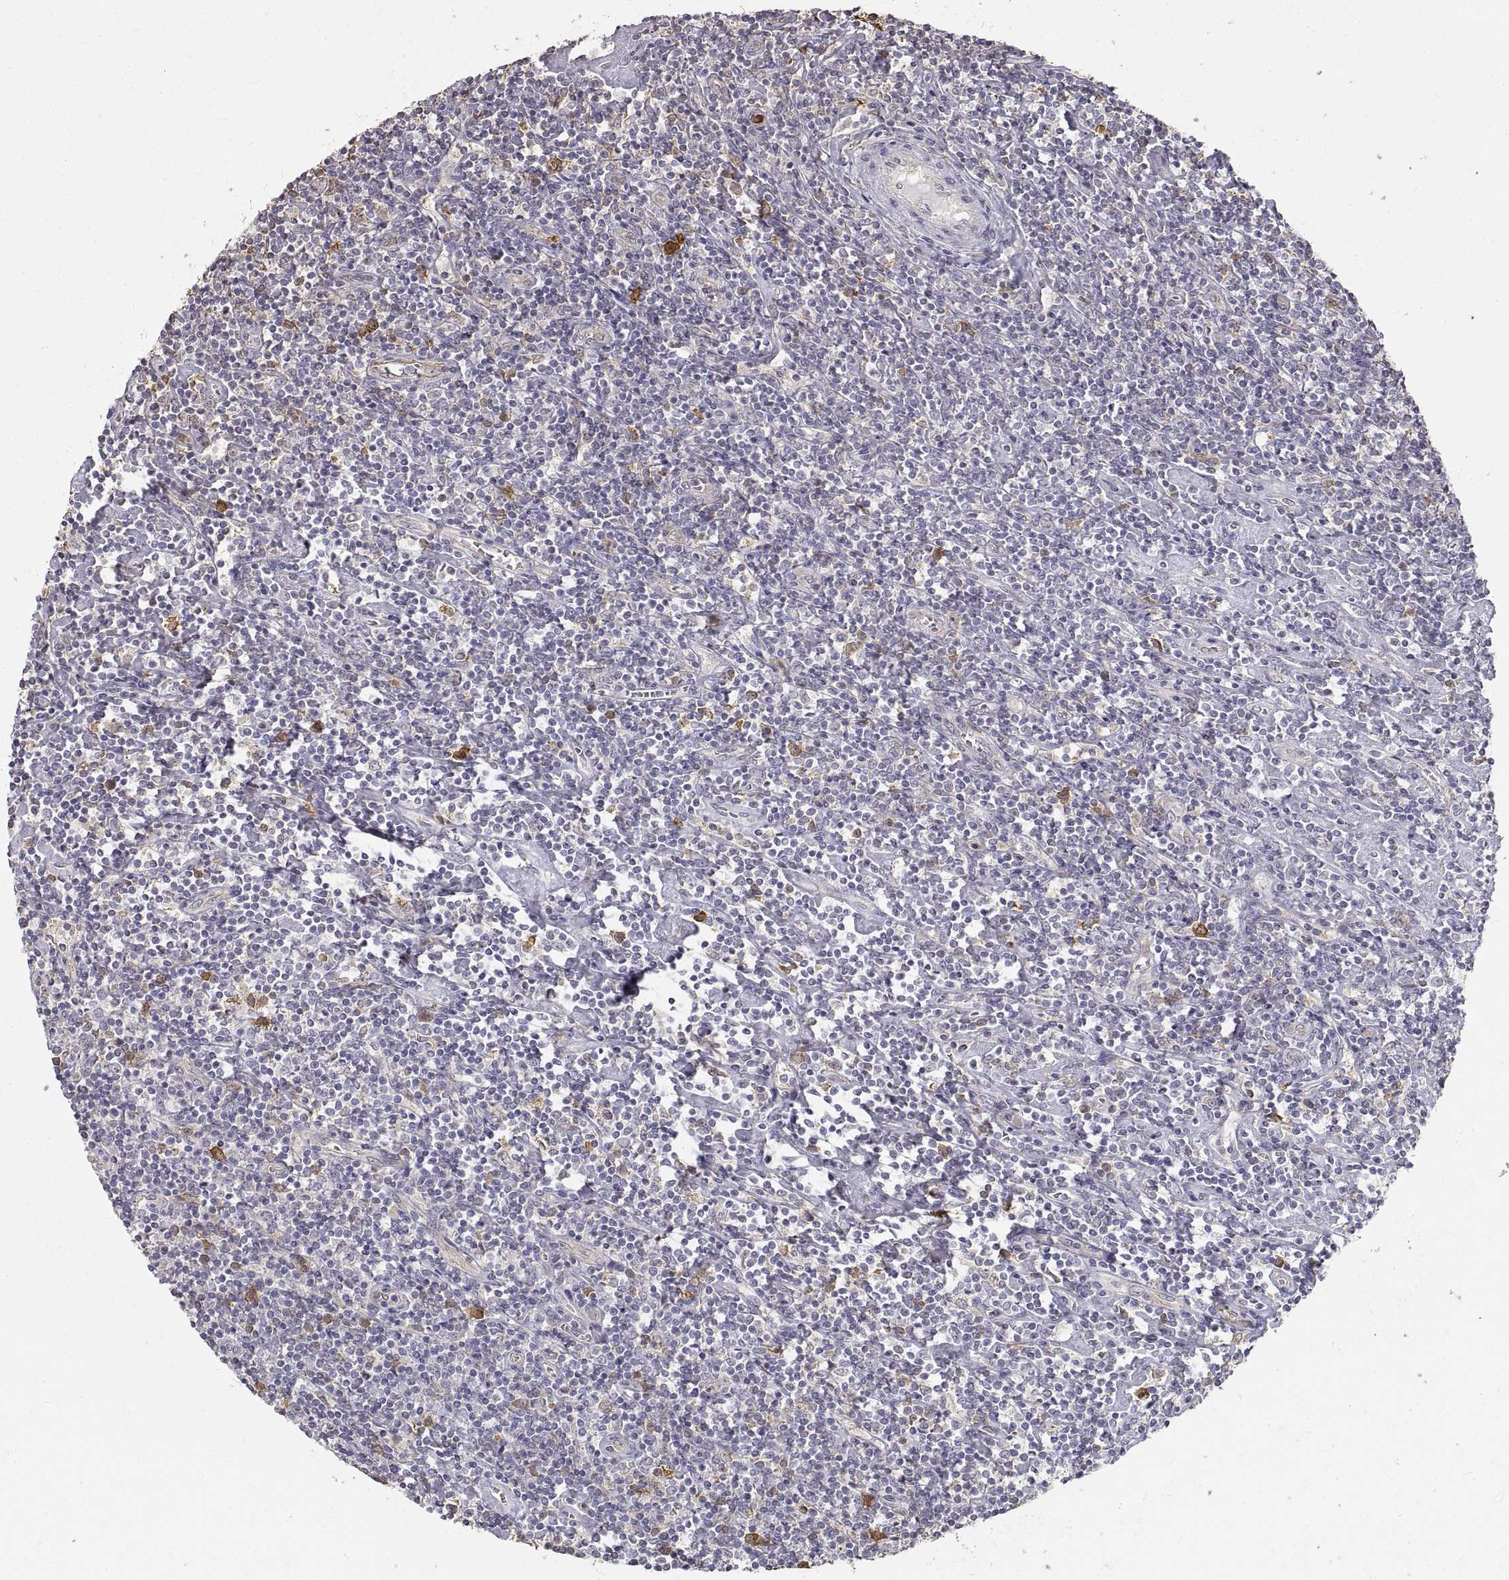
{"staining": {"intensity": "strong", "quantity": ">75%", "location": "cytoplasmic/membranous"}, "tissue": "lymphoma", "cell_type": "Tumor cells", "image_type": "cancer", "snomed": [{"axis": "morphology", "description": "Hodgkin's disease, NOS"}, {"axis": "topography", "description": "Lymph node"}], "caption": "The micrograph exhibits staining of lymphoma, revealing strong cytoplasmic/membranous protein staining (brown color) within tumor cells.", "gene": "HSP90AB1", "patient": {"sex": "male", "age": 40}}